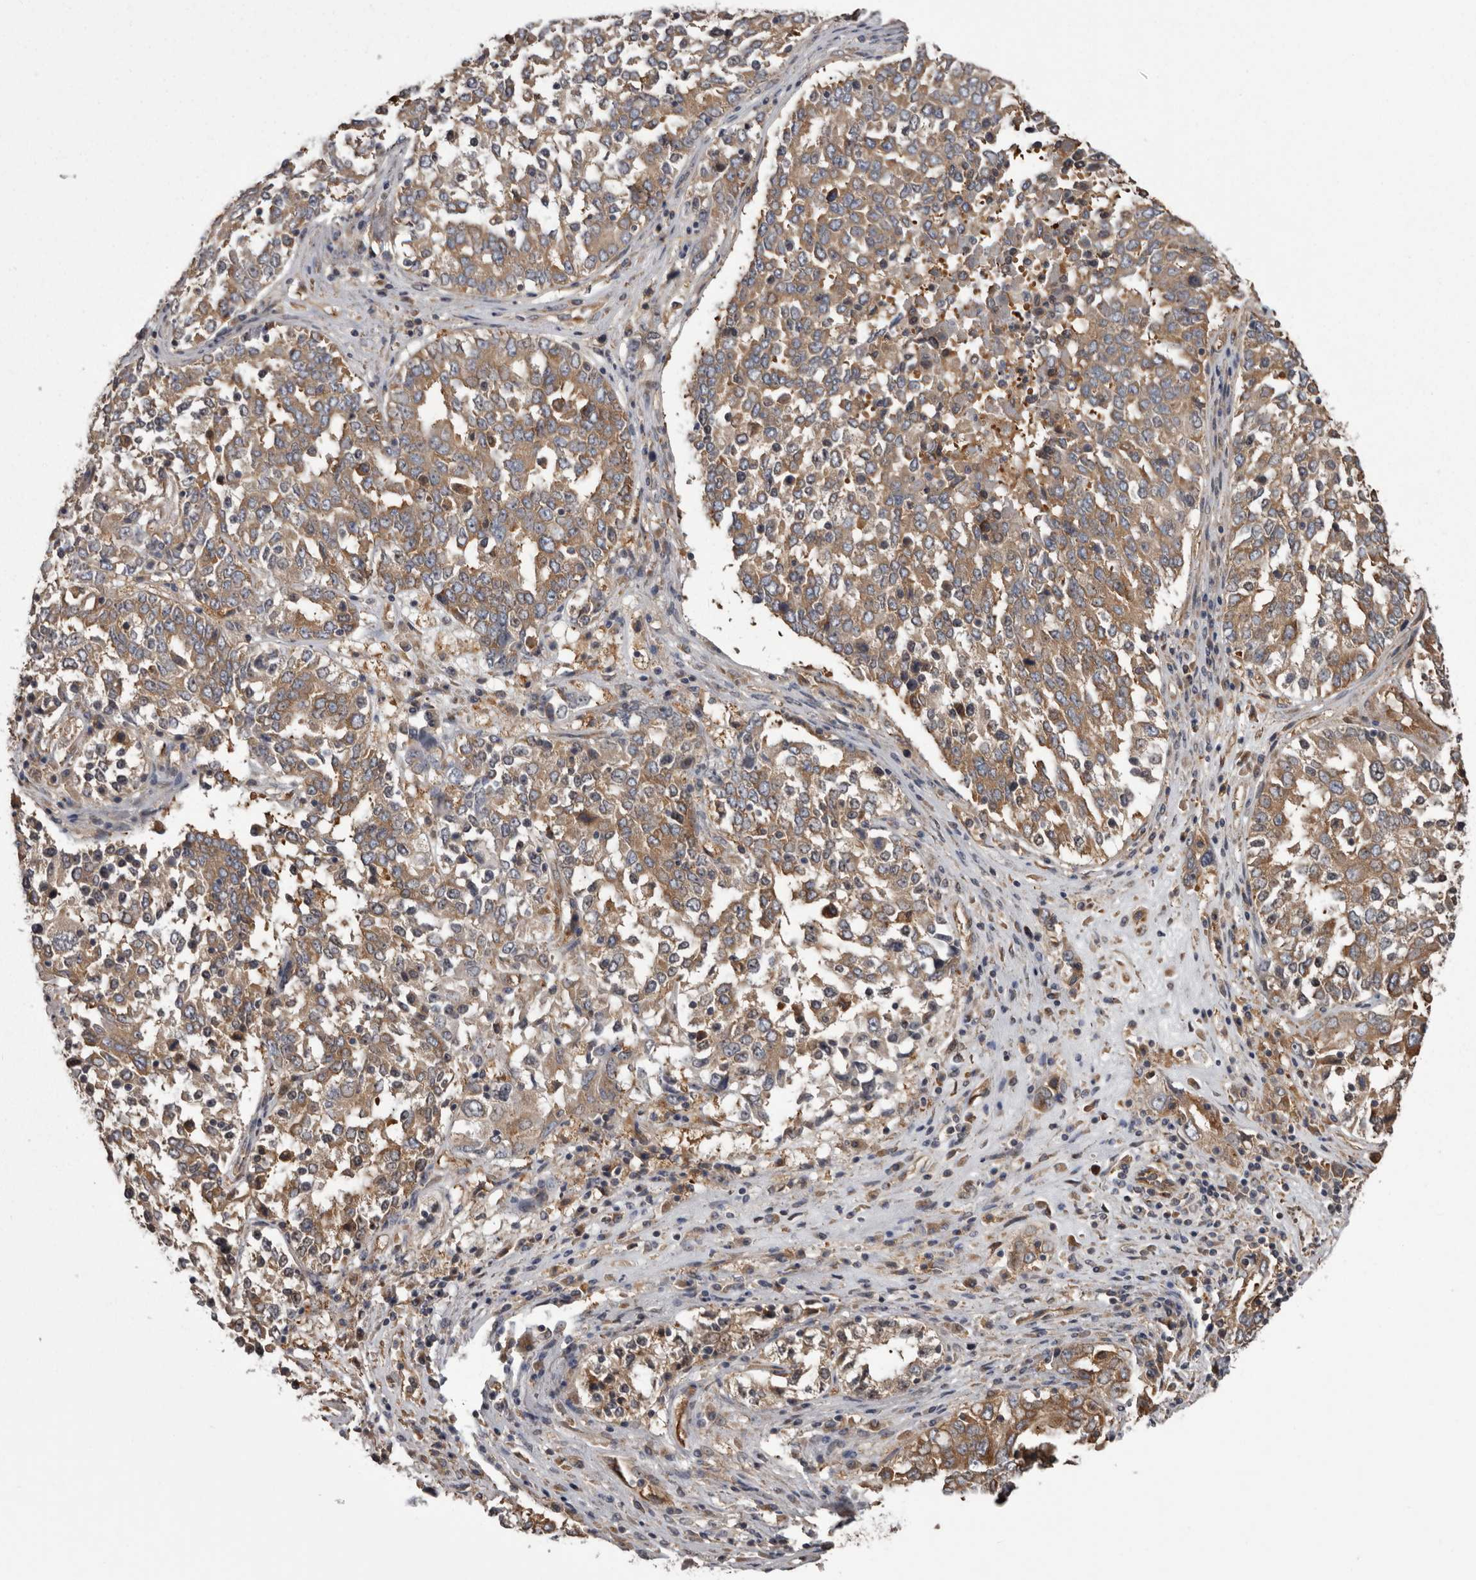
{"staining": {"intensity": "moderate", "quantity": ">75%", "location": "cytoplasmic/membranous"}, "tissue": "ovarian cancer", "cell_type": "Tumor cells", "image_type": "cancer", "snomed": [{"axis": "morphology", "description": "Carcinoma, endometroid"}, {"axis": "topography", "description": "Ovary"}], "caption": "Tumor cells demonstrate medium levels of moderate cytoplasmic/membranous positivity in about >75% of cells in human endometroid carcinoma (ovarian). (DAB = brown stain, brightfield microscopy at high magnification).", "gene": "DARS1", "patient": {"sex": "female", "age": 62}}